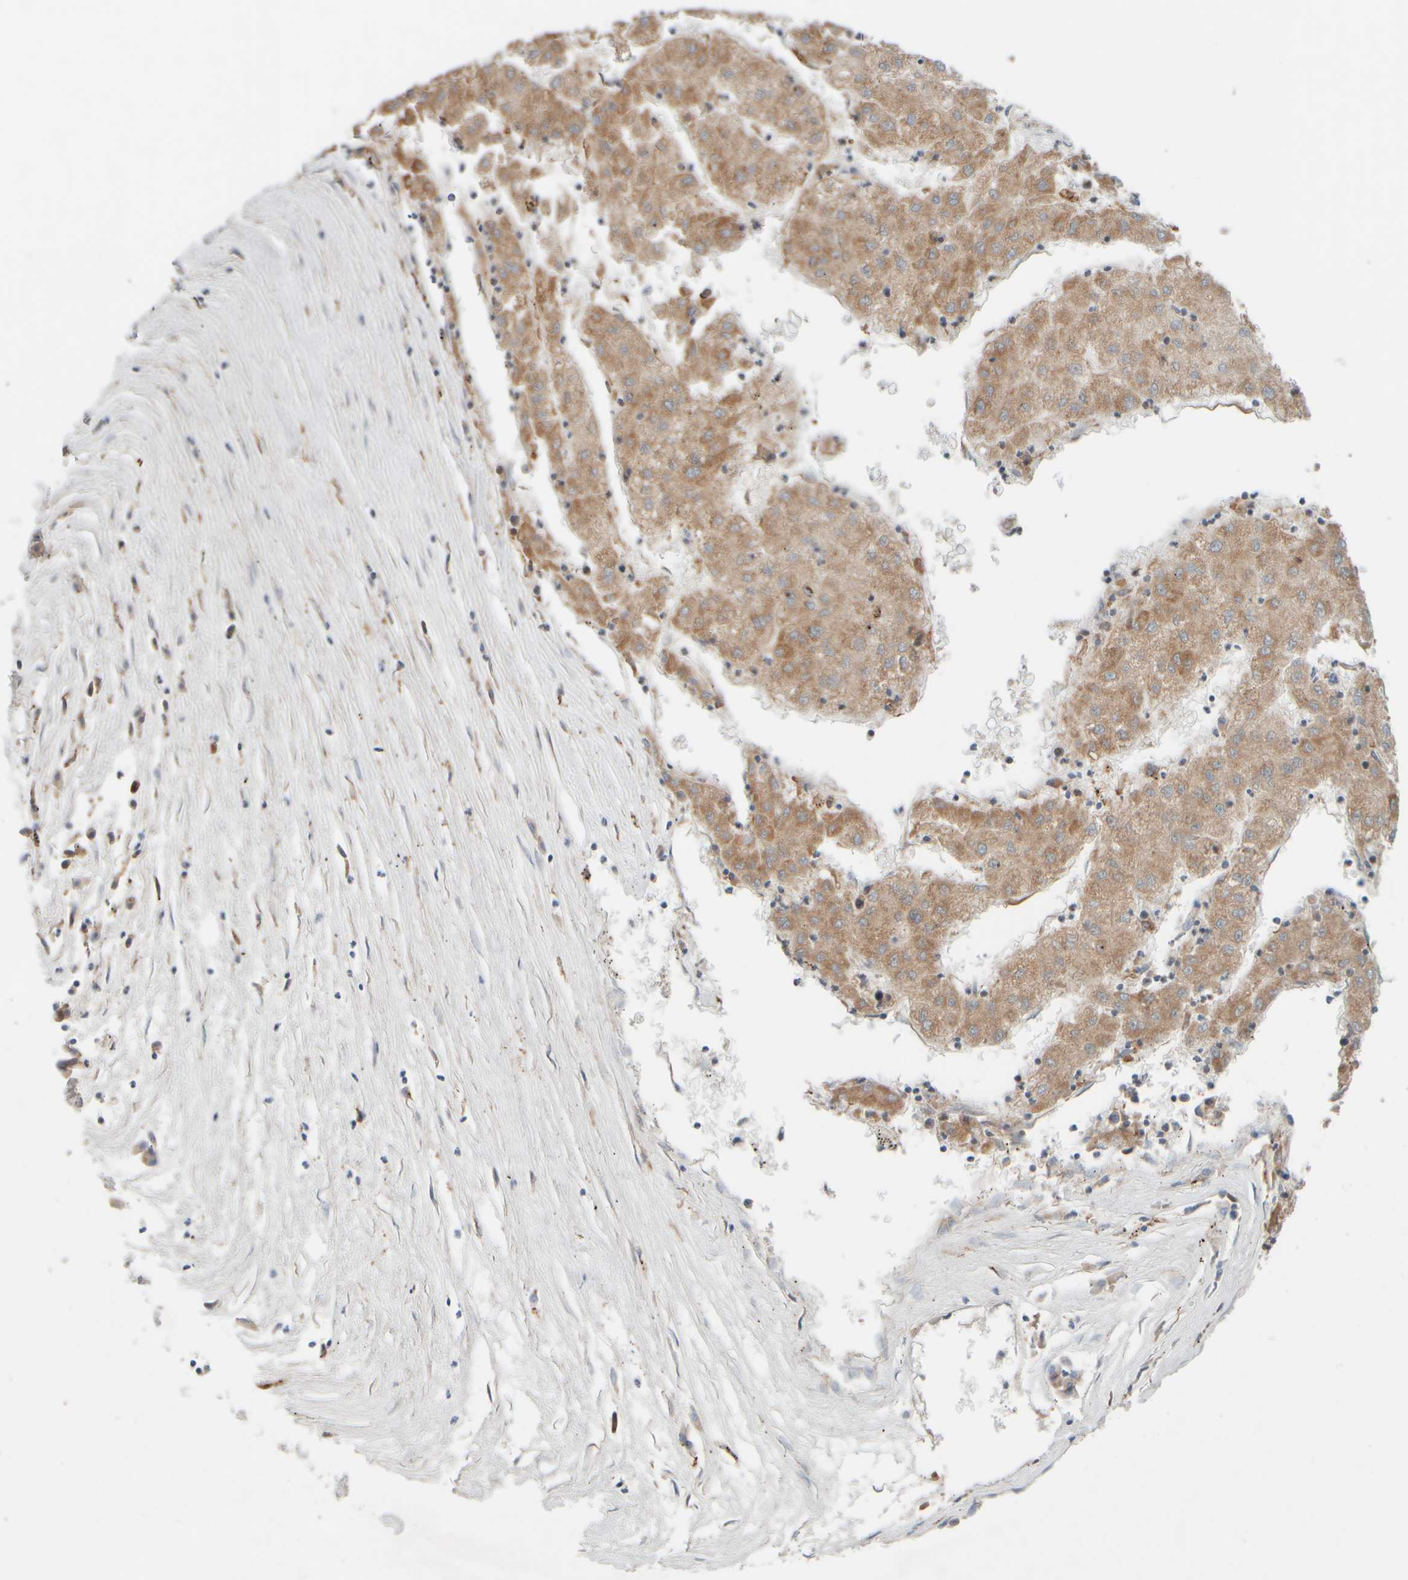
{"staining": {"intensity": "moderate", "quantity": ">75%", "location": "cytoplasmic/membranous"}, "tissue": "liver cancer", "cell_type": "Tumor cells", "image_type": "cancer", "snomed": [{"axis": "morphology", "description": "Carcinoma, Hepatocellular, NOS"}, {"axis": "topography", "description": "Liver"}], "caption": "This is an image of IHC staining of liver cancer (hepatocellular carcinoma), which shows moderate staining in the cytoplasmic/membranous of tumor cells.", "gene": "EIF2B3", "patient": {"sex": "male", "age": 72}}